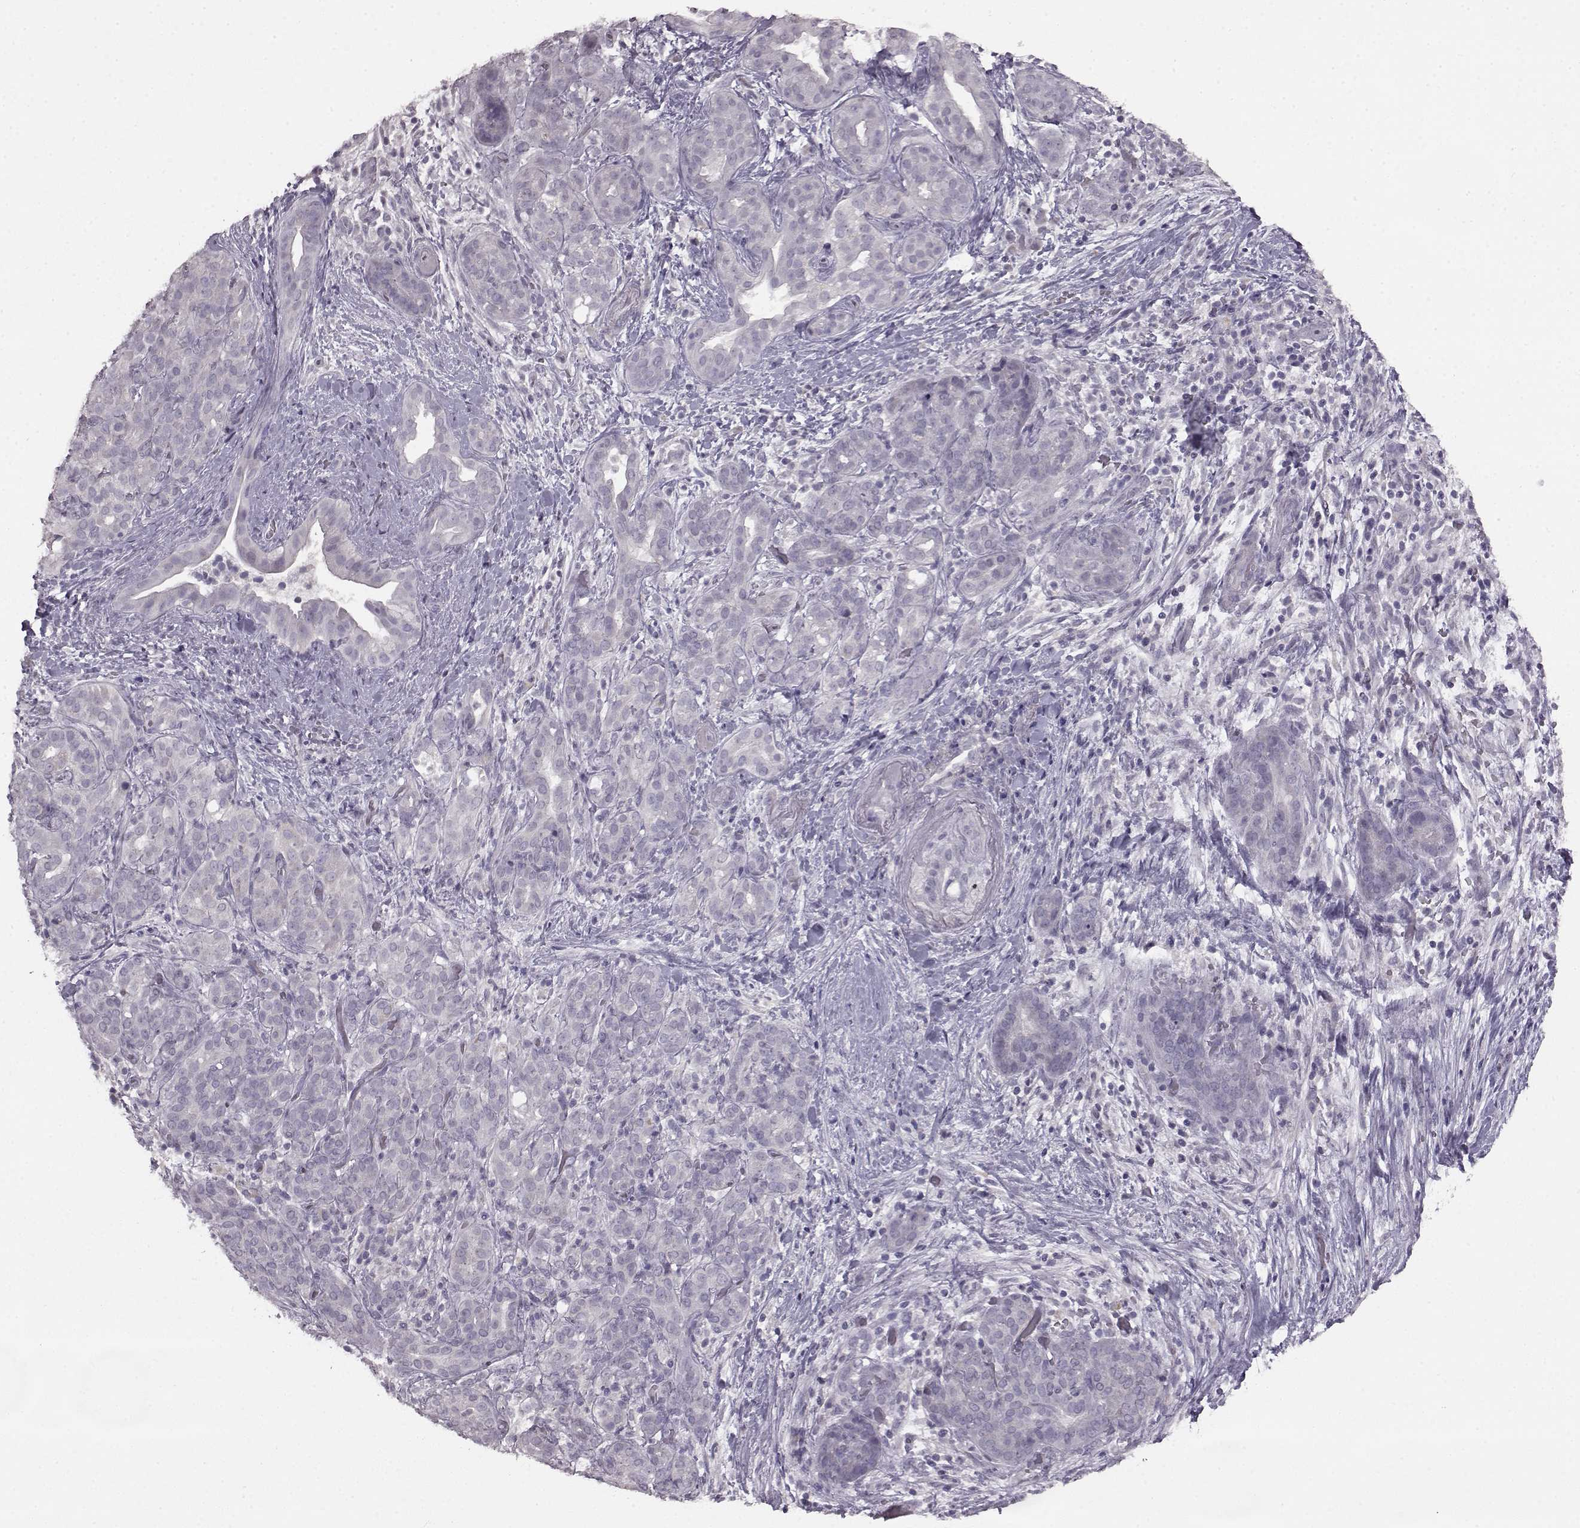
{"staining": {"intensity": "negative", "quantity": "none", "location": "none"}, "tissue": "pancreatic cancer", "cell_type": "Tumor cells", "image_type": "cancer", "snomed": [{"axis": "morphology", "description": "Adenocarcinoma, NOS"}, {"axis": "topography", "description": "Pancreas"}], "caption": "An IHC micrograph of pancreatic adenocarcinoma is shown. There is no staining in tumor cells of pancreatic adenocarcinoma. (DAB immunohistochemistry with hematoxylin counter stain).", "gene": "LHB", "patient": {"sex": "male", "age": 44}}